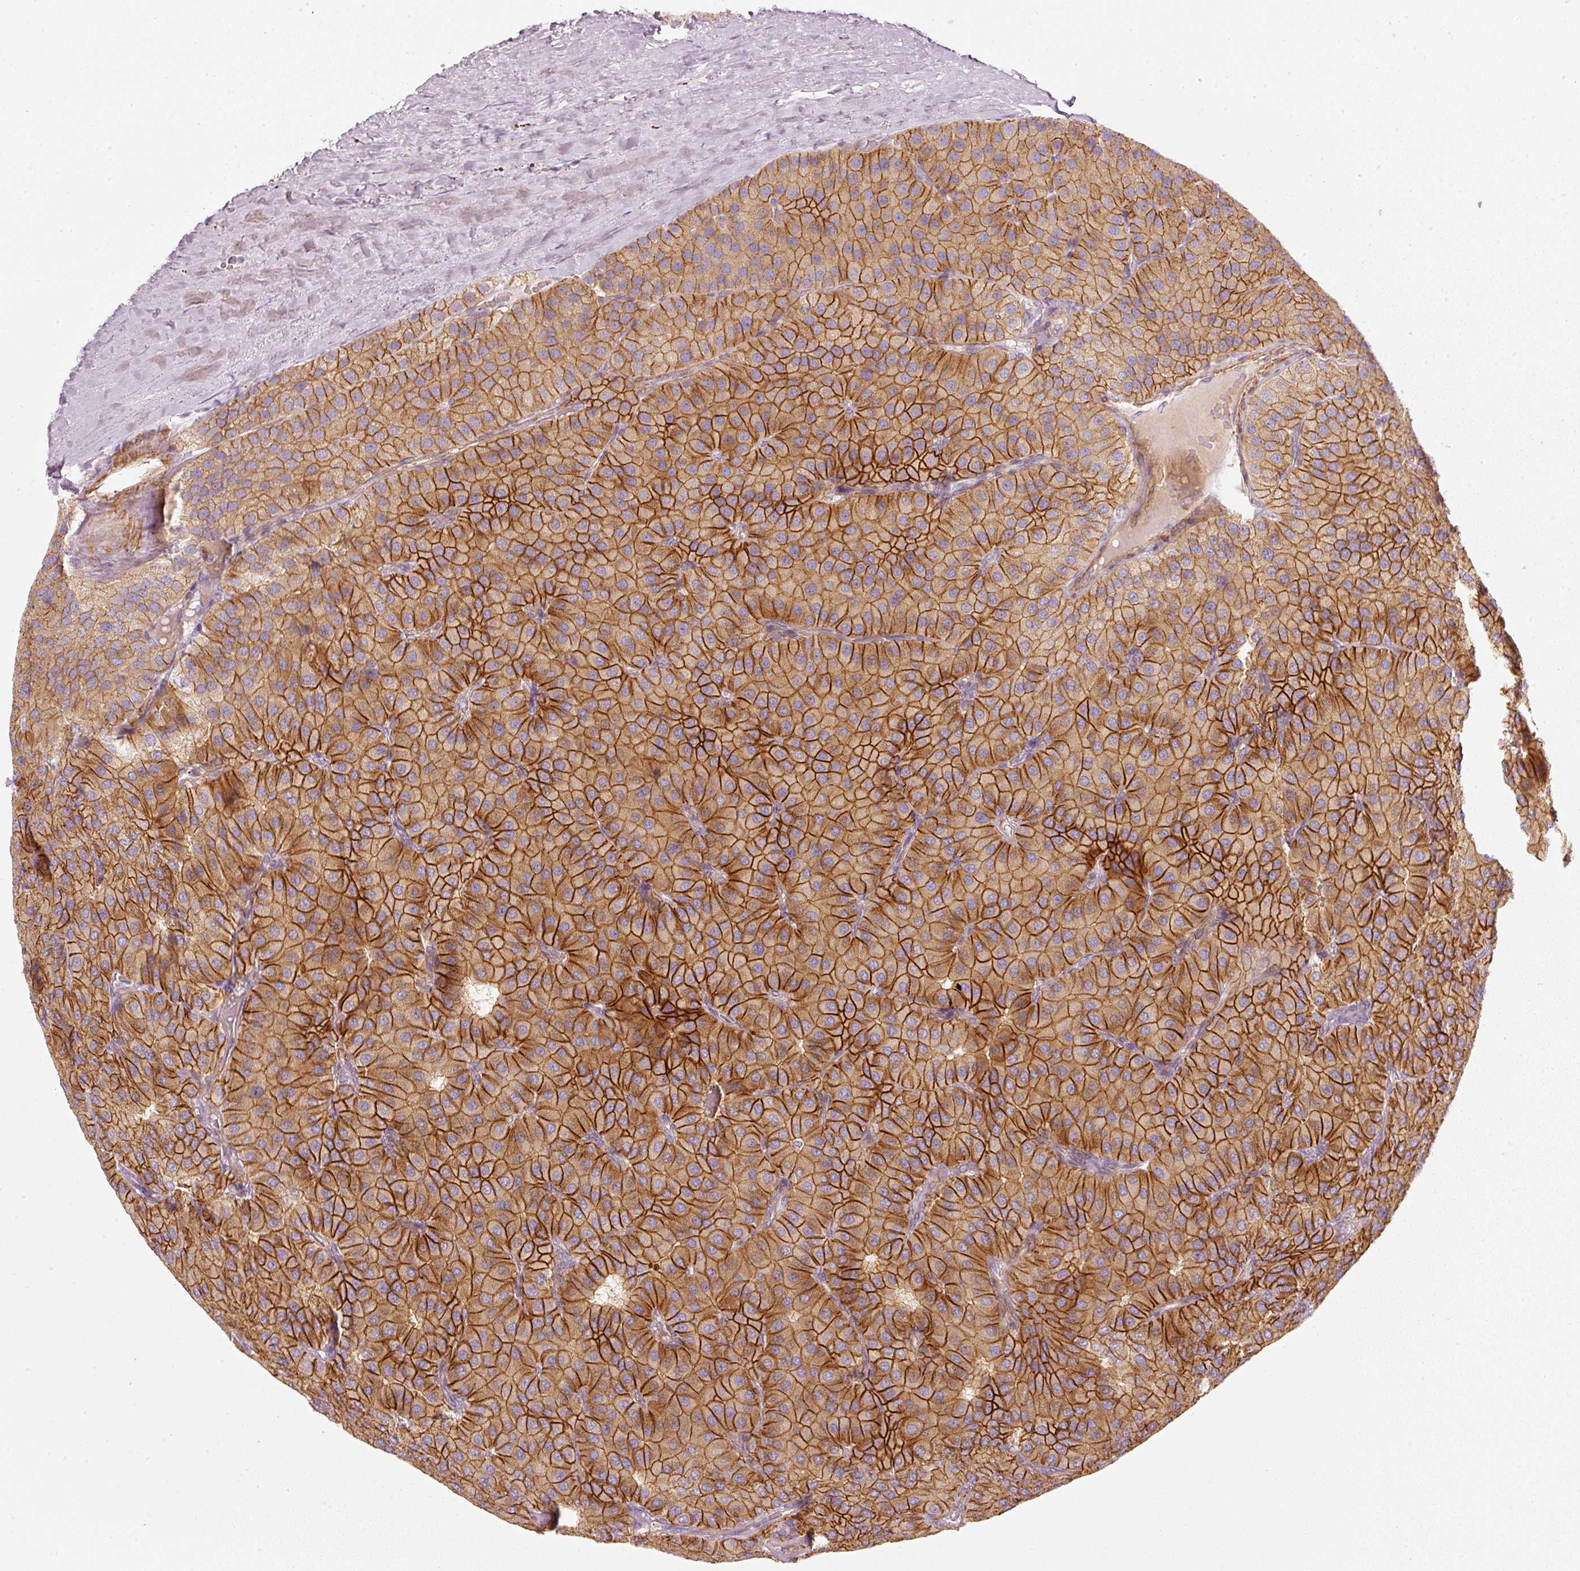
{"staining": {"intensity": "strong", "quantity": ">75%", "location": "cytoplasmic/membranous"}, "tissue": "parathyroid gland", "cell_type": "Glandular cells", "image_type": "normal", "snomed": [{"axis": "morphology", "description": "Normal tissue, NOS"}, {"axis": "morphology", "description": "Adenoma, NOS"}, {"axis": "topography", "description": "Parathyroid gland"}], "caption": "This photomicrograph shows immunohistochemistry staining of normal human parathyroid gland, with high strong cytoplasmic/membranous staining in about >75% of glandular cells.", "gene": "KCNQ1", "patient": {"sex": "female", "age": 86}}